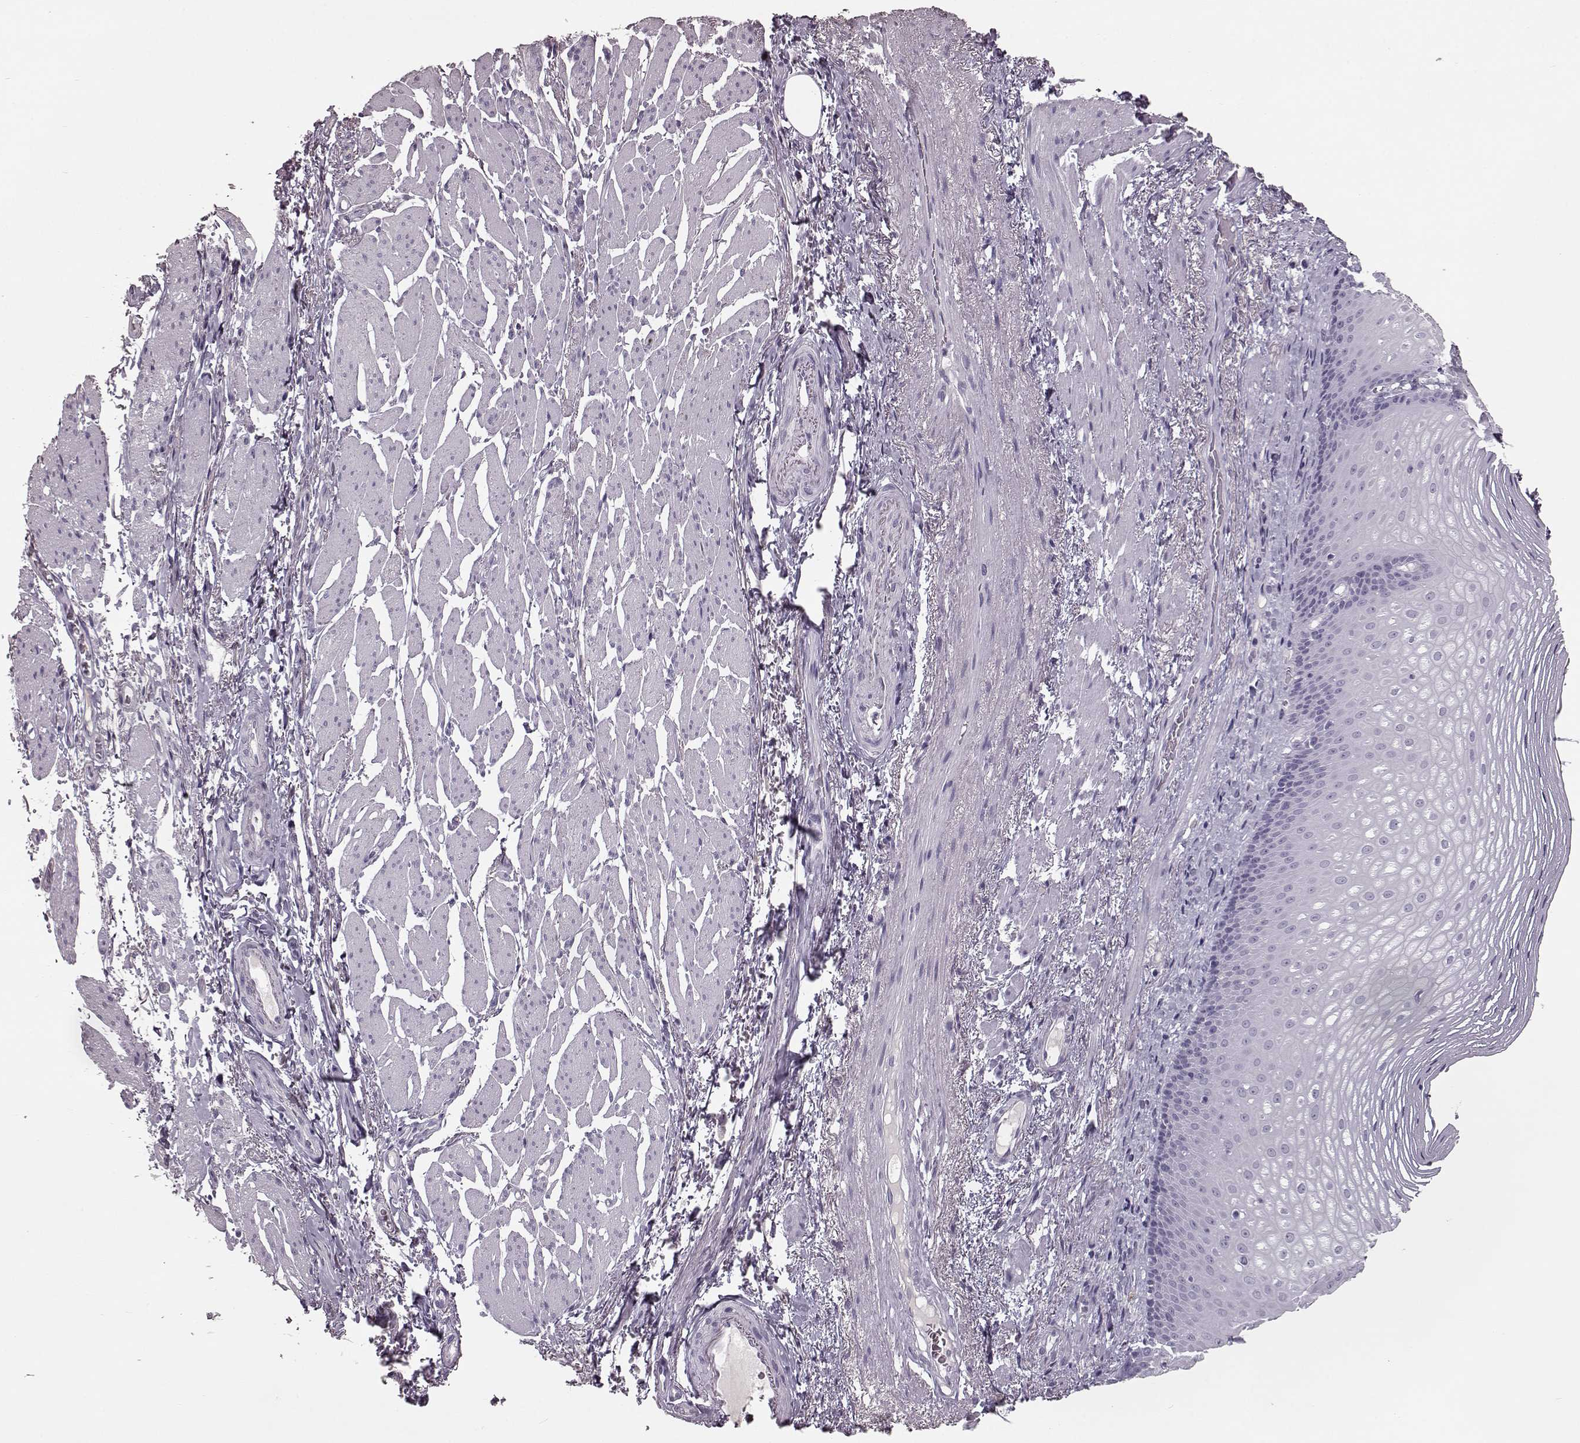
{"staining": {"intensity": "negative", "quantity": "none", "location": "none"}, "tissue": "esophagus", "cell_type": "Squamous epithelial cells", "image_type": "normal", "snomed": [{"axis": "morphology", "description": "Normal tissue, NOS"}, {"axis": "topography", "description": "Esophagus"}], "caption": "This is a histopathology image of immunohistochemistry staining of normal esophagus, which shows no positivity in squamous epithelial cells. The staining is performed using DAB brown chromogen with nuclei counter-stained in using hematoxylin.", "gene": "CCL19", "patient": {"sex": "male", "age": 76}}